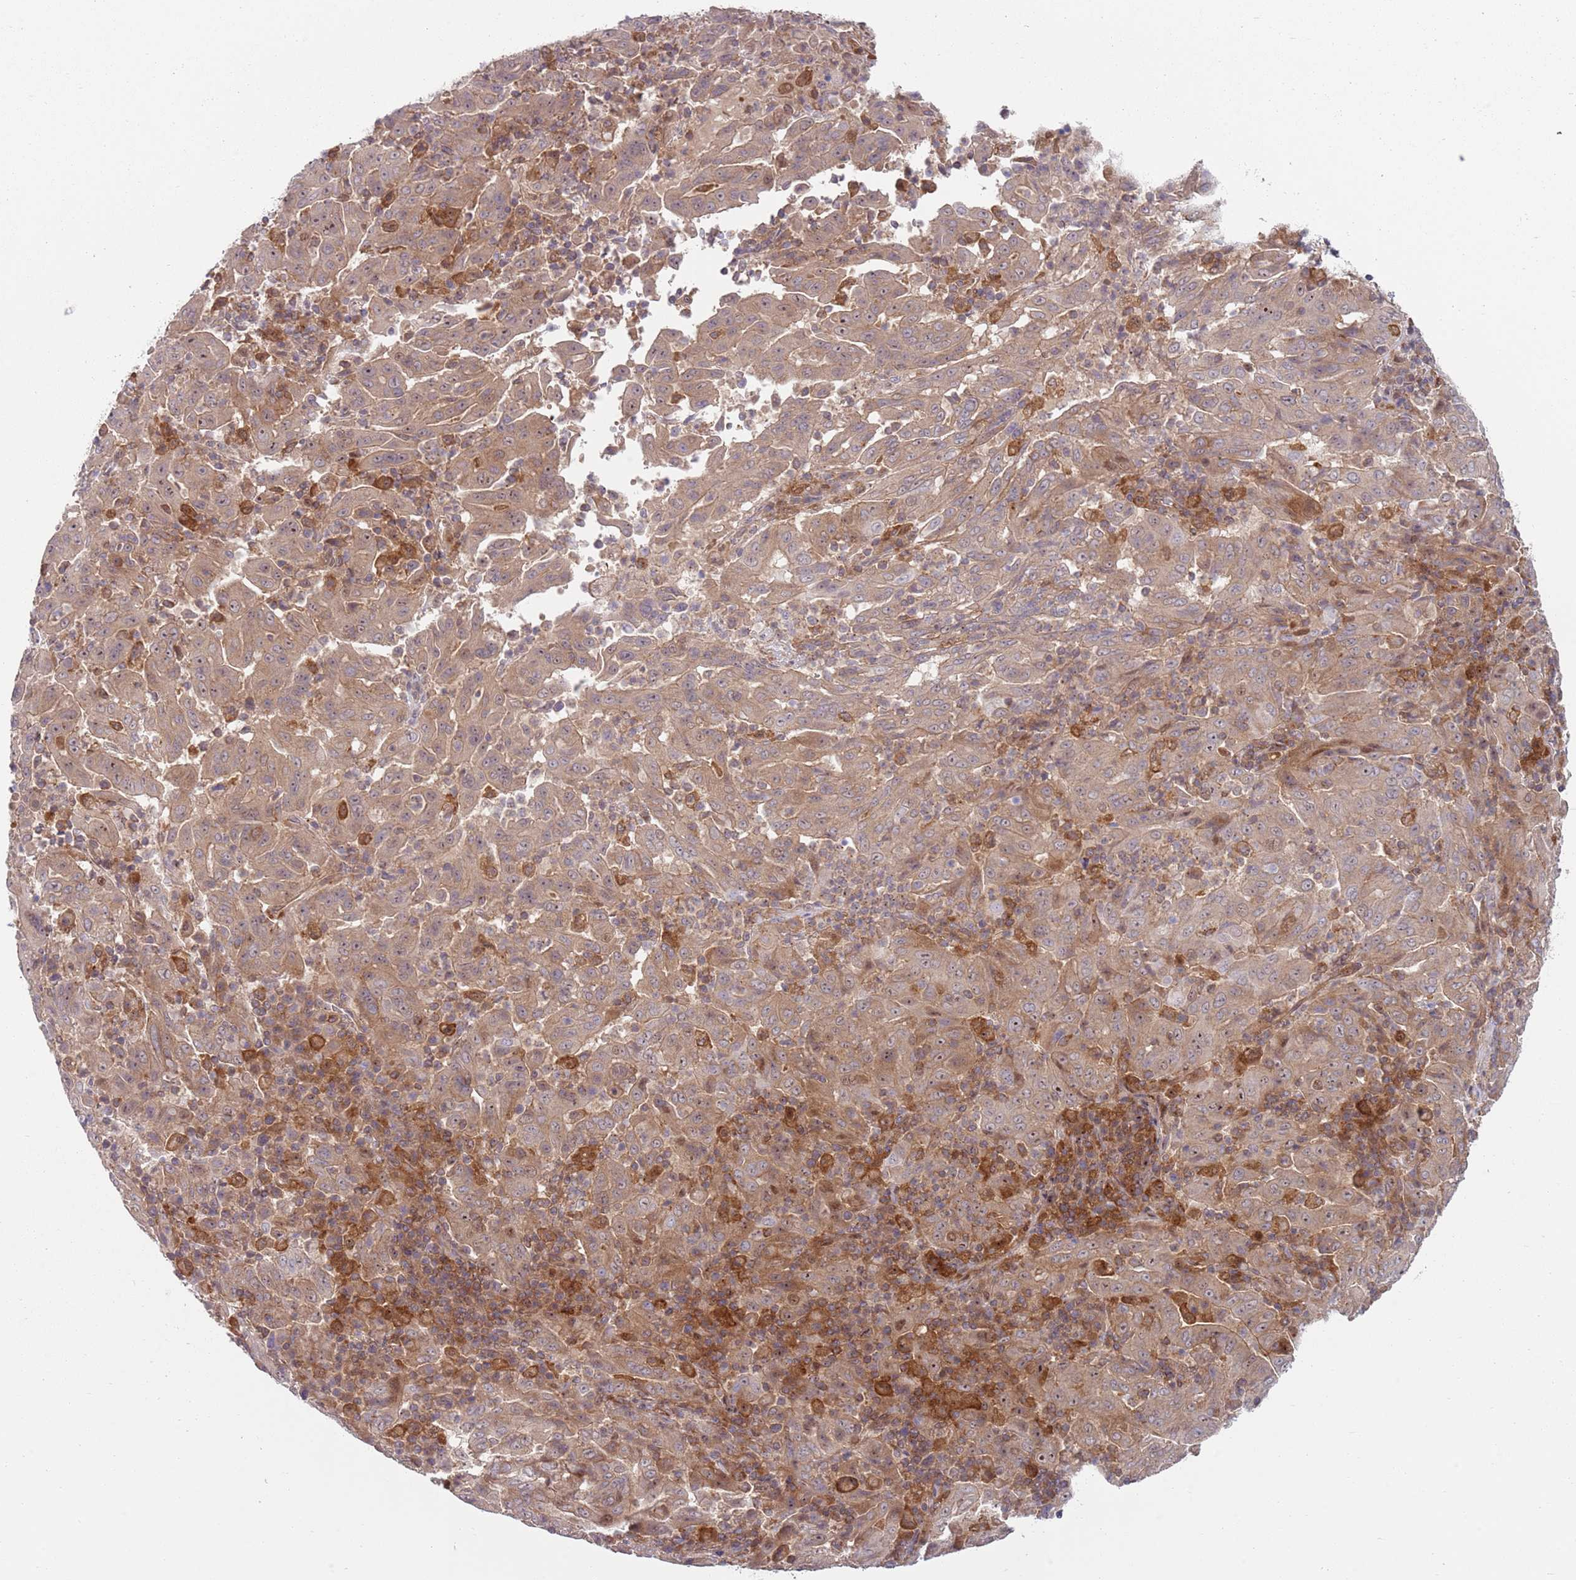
{"staining": {"intensity": "moderate", "quantity": ">75%", "location": "cytoplasmic/membranous,nuclear"}, "tissue": "pancreatic cancer", "cell_type": "Tumor cells", "image_type": "cancer", "snomed": [{"axis": "morphology", "description": "Adenocarcinoma, NOS"}, {"axis": "topography", "description": "Pancreas"}], "caption": "This photomicrograph demonstrates pancreatic cancer (adenocarcinoma) stained with IHC to label a protein in brown. The cytoplasmic/membranous and nuclear of tumor cells show moderate positivity for the protein. Nuclei are counter-stained blue.", "gene": "GGA1", "patient": {"sex": "male", "age": 63}}